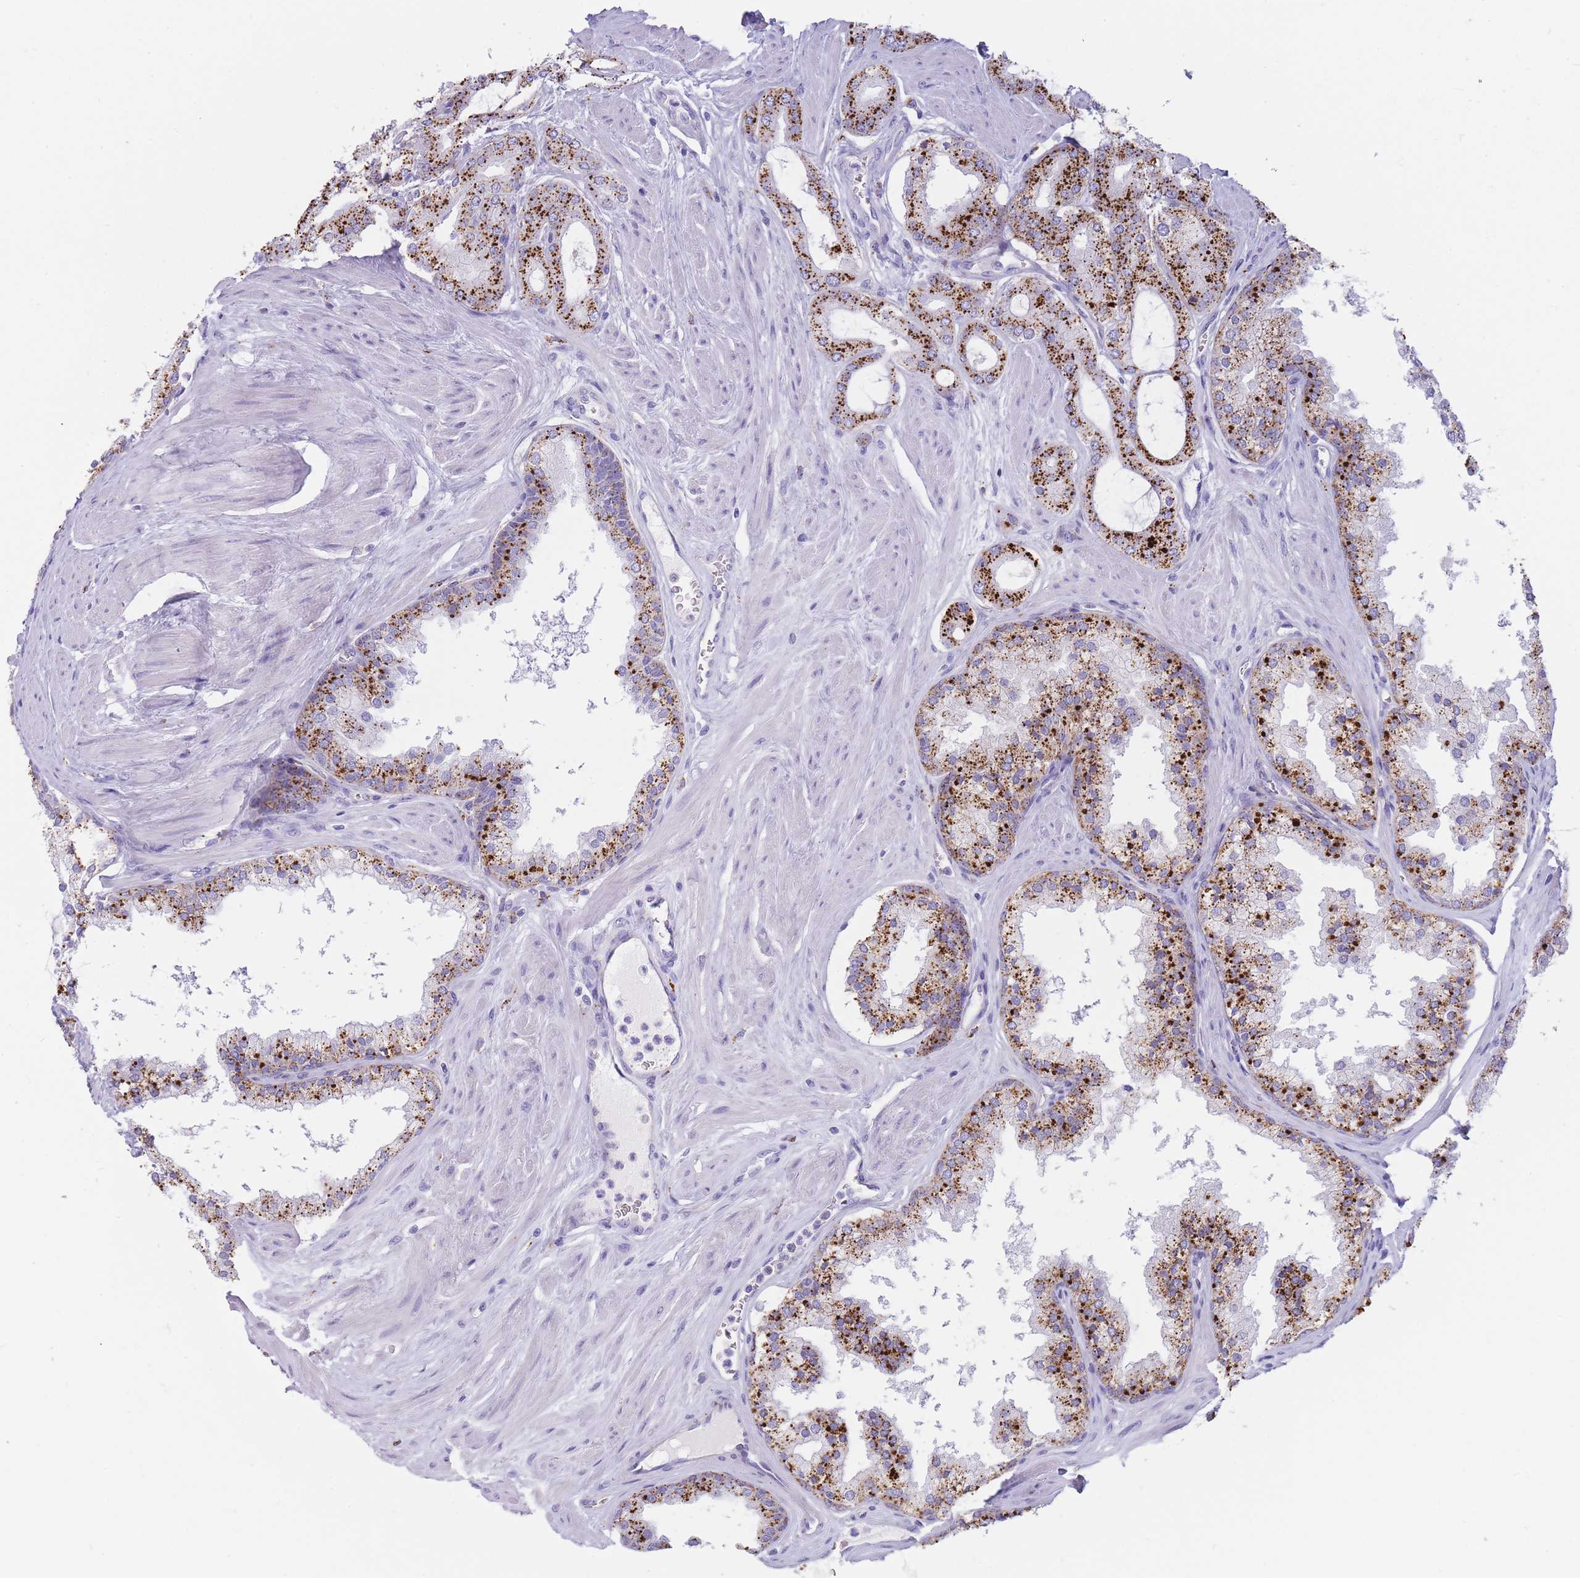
{"staining": {"intensity": "strong", "quantity": ">75%", "location": "cytoplasmic/membranous"}, "tissue": "prostate cancer", "cell_type": "Tumor cells", "image_type": "cancer", "snomed": [{"axis": "morphology", "description": "Adenocarcinoma, Low grade"}, {"axis": "topography", "description": "Prostate"}], "caption": "This is an image of immunohistochemistry (IHC) staining of prostate cancer (adenocarcinoma (low-grade)), which shows strong positivity in the cytoplasmic/membranous of tumor cells.", "gene": "GAA", "patient": {"sex": "male", "age": 42}}